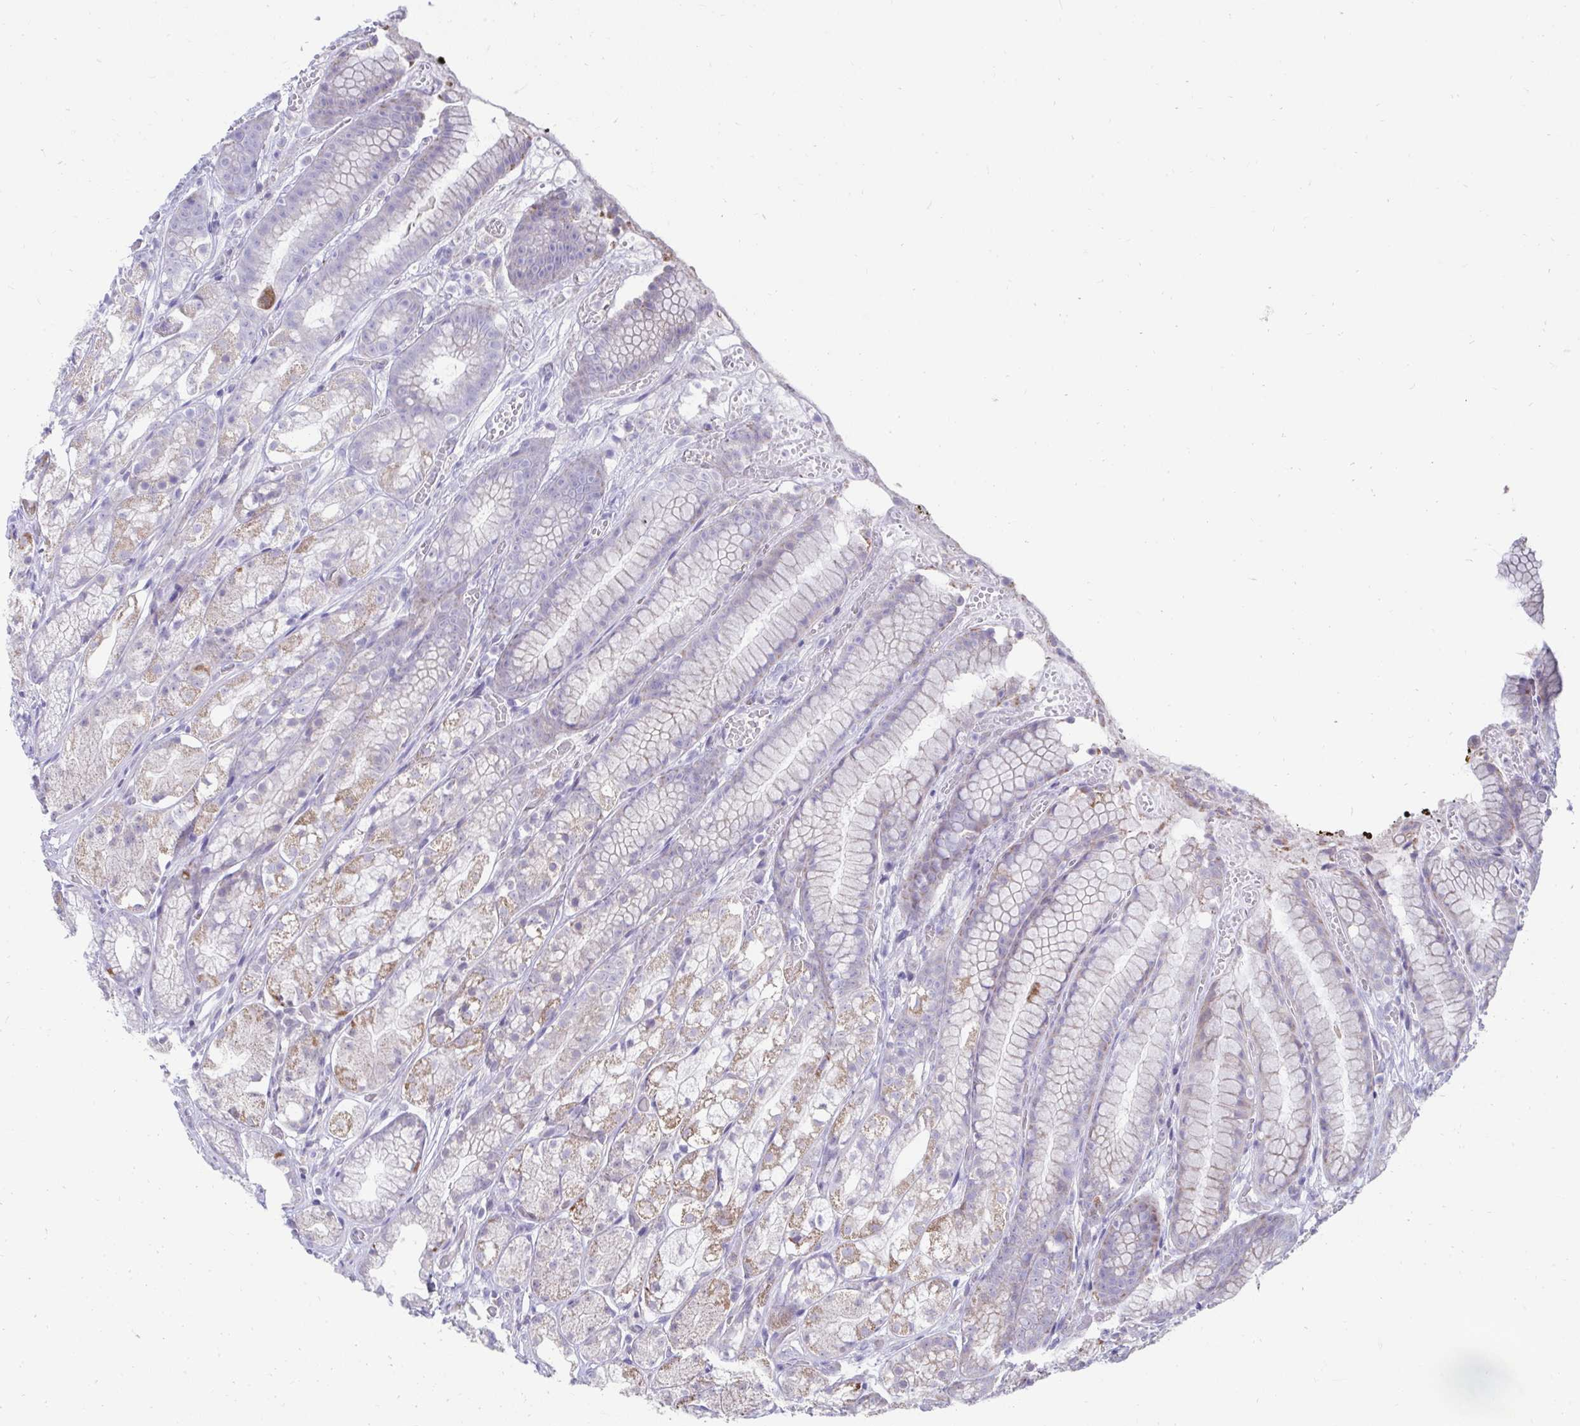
{"staining": {"intensity": "moderate", "quantity": "25%-75%", "location": "cytoplasmic/membranous"}, "tissue": "stomach", "cell_type": "Glandular cells", "image_type": "normal", "snomed": [{"axis": "morphology", "description": "Normal tissue, NOS"}, {"axis": "topography", "description": "Smooth muscle"}, {"axis": "topography", "description": "Stomach"}], "caption": "Protein analysis of normal stomach exhibits moderate cytoplasmic/membranous positivity in approximately 25%-75% of glandular cells.", "gene": "PRRG3", "patient": {"sex": "male", "age": 70}}